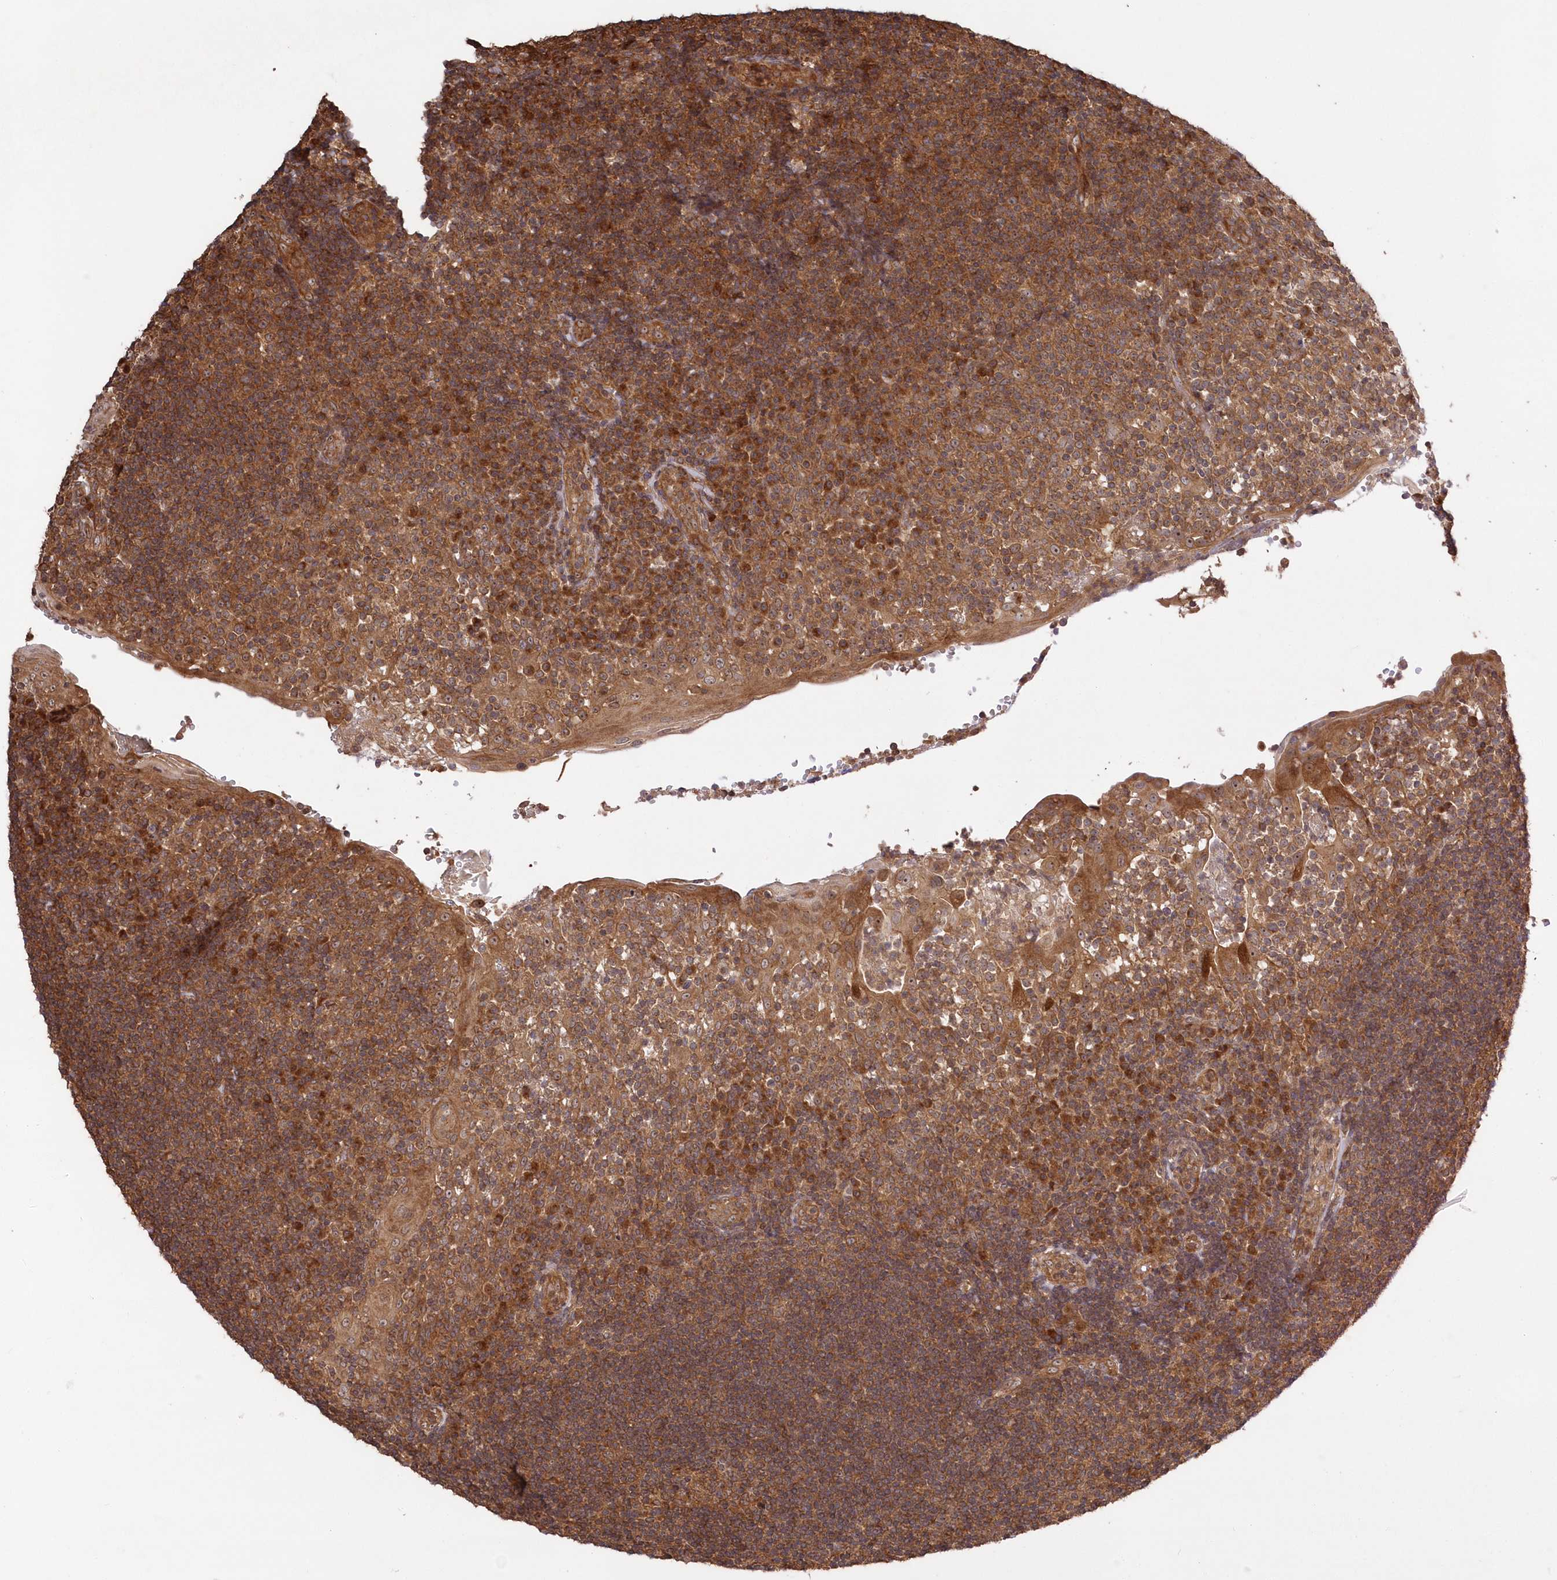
{"staining": {"intensity": "moderate", "quantity": ">75%", "location": "cytoplasmic/membranous"}, "tissue": "tonsil", "cell_type": "Germinal center cells", "image_type": "normal", "snomed": [{"axis": "morphology", "description": "Normal tissue, NOS"}, {"axis": "topography", "description": "Tonsil"}], "caption": "Immunohistochemical staining of normal human tonsil demonstrates >75% levels of moderate cytoplasmic/membranous protein positivity in about >75% of germinal center cells.", "gene": "TBCA", "patient": {"sex": "female", "age": 40}}